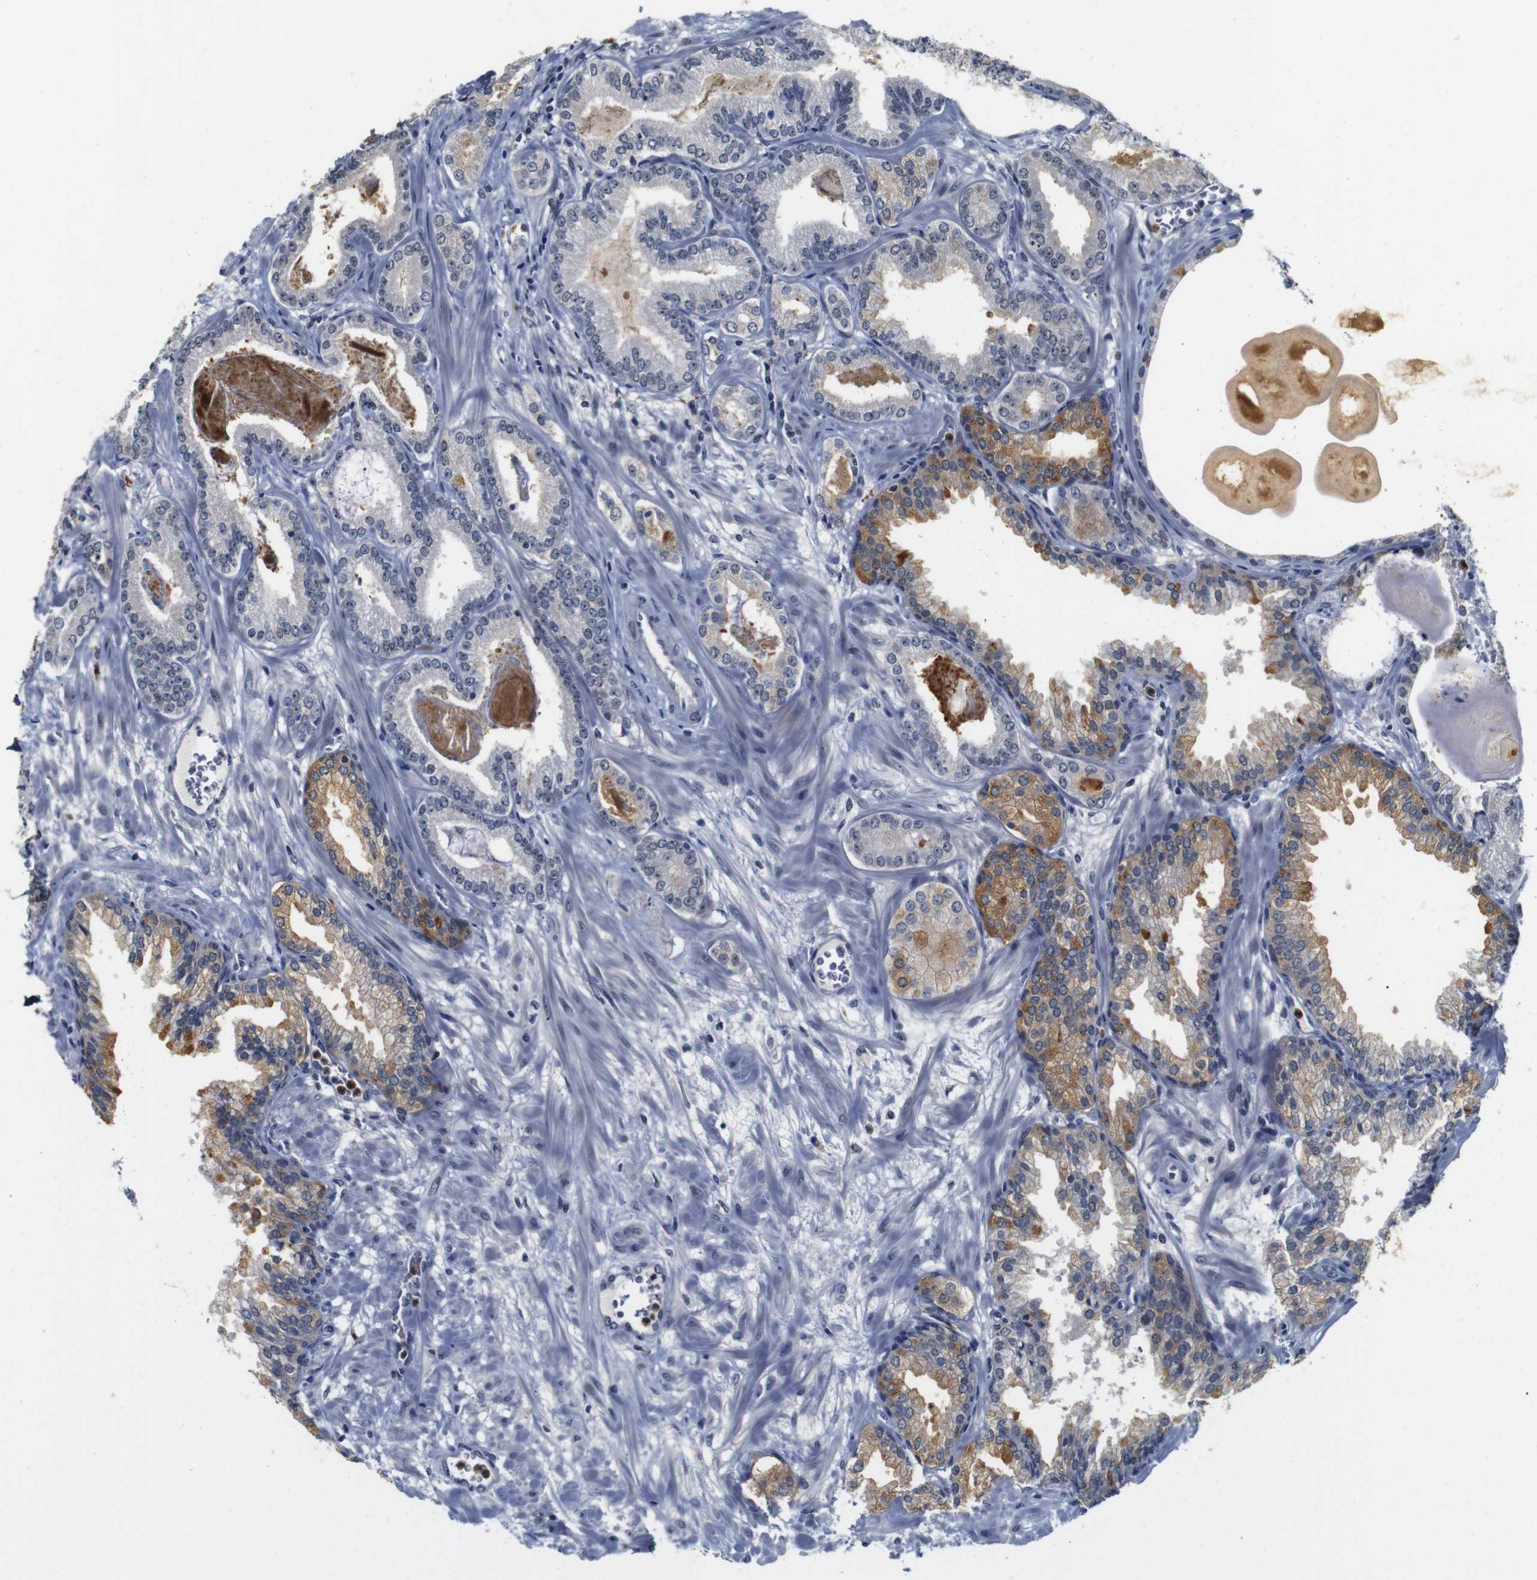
{"staining": {"intensity": "moderate", "quantity": "25%-75%", "location": "cytoplasmic/membranous"}, "tissue": "prostate cancer", "cell_type": "Tumor cells", "image_type": "cancer", "snomed": [{"axis": "morphology", "description": "Adenocarcinoma, Low grade"}, {"axis": "topography", "description": "Prostate"}], "caption": "Immunohistochemistry (IHC) histopathology image of neoplastic tissue: human prostate adenocarcinoma (low-grade) stained using immunohistochemistry (IHC) shows medium levels of moderate protein expression localized specifically in the cytoplasmic/membranous of tumor cells, appearing as a cytoplasmic/membranous brown color.", "gene": "NTRK3", "patient": {"sex": "male", "age": 59}}